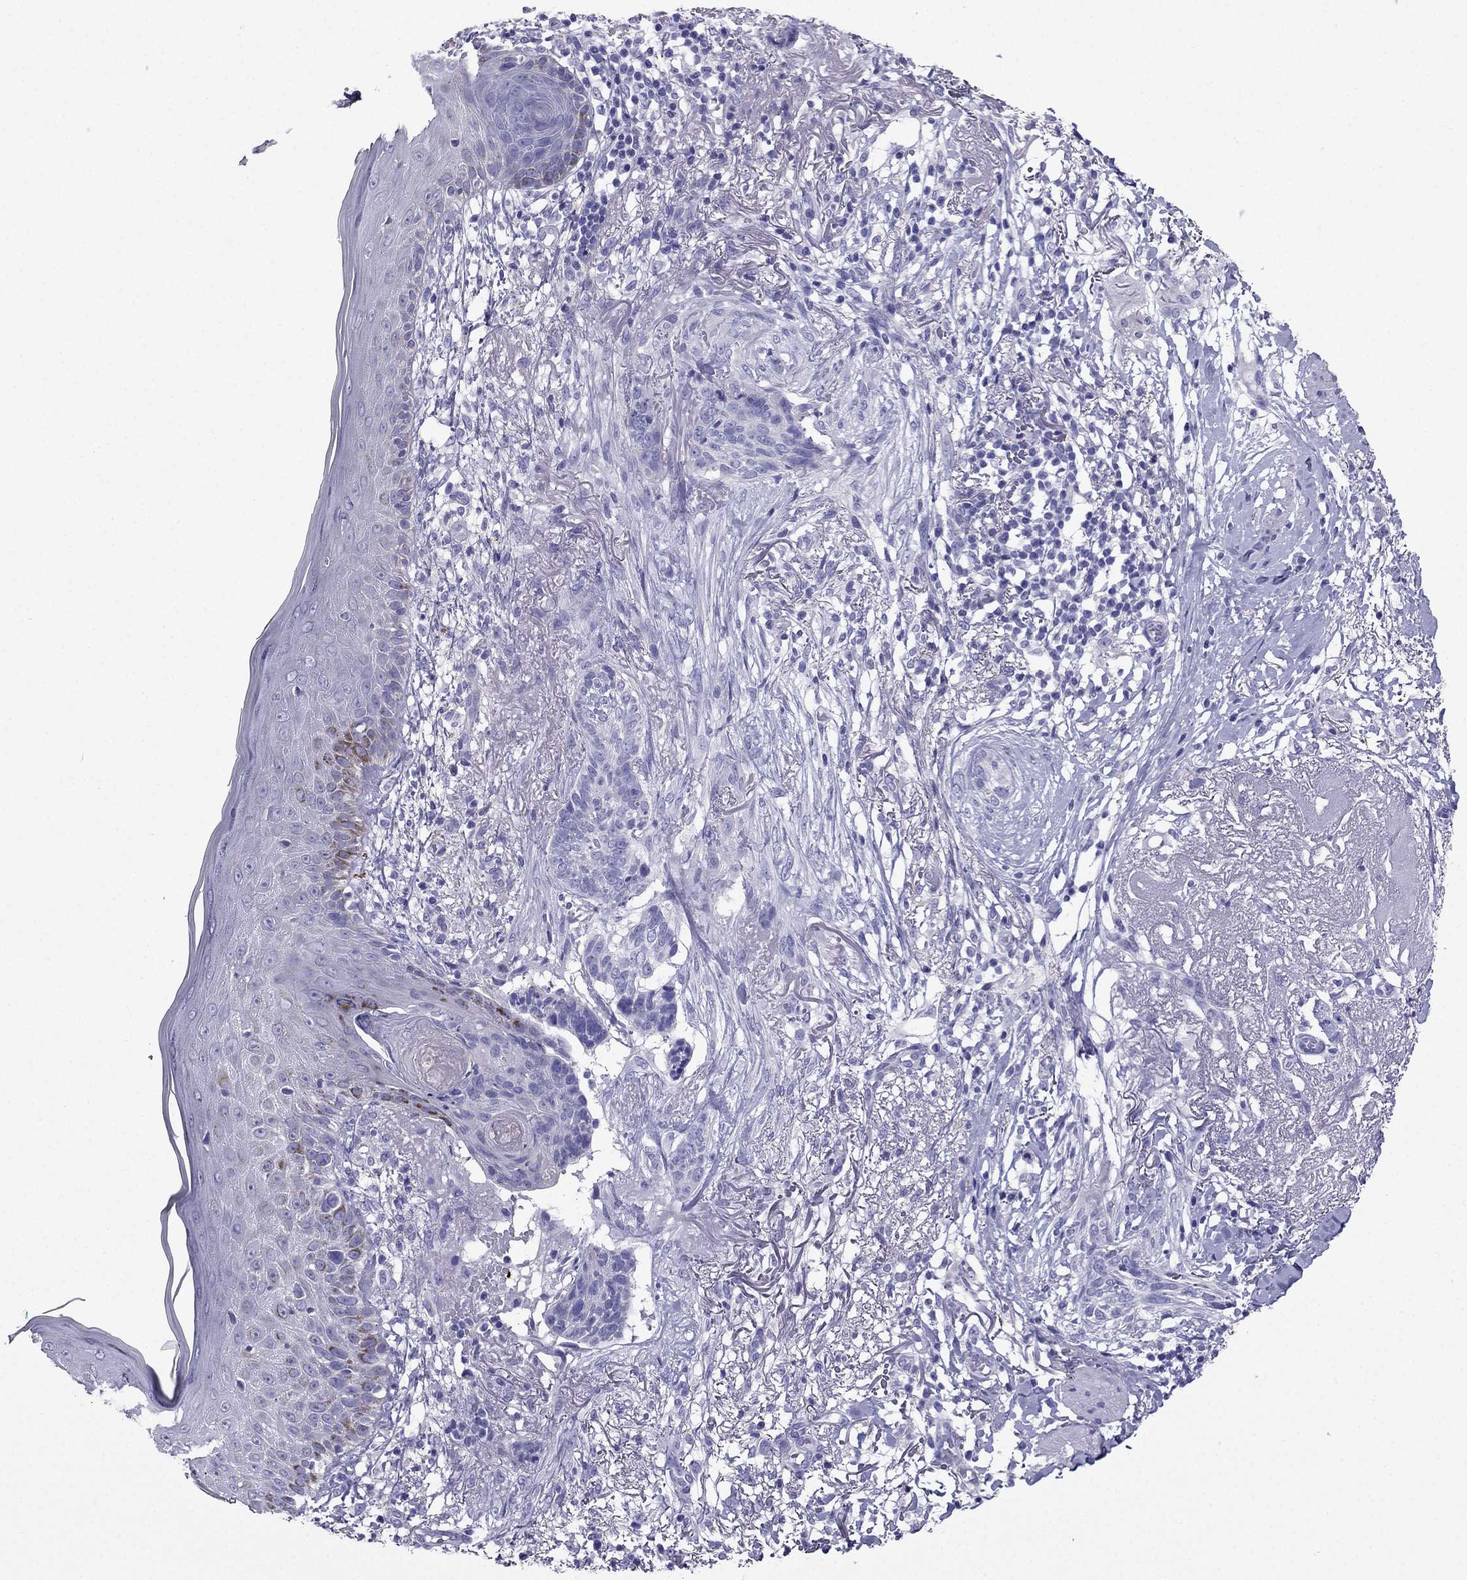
{"staining": {"intensity": "negative", "quantity": "none", "location": "none"}, "tissue": "skin cancer", "cell_type": "Tumor cells", "image_type": "cancer", "snomed": [{"axis": "morphology", "description": "Normal tissue, NOS"}, {"axis": "morphology", "description": "Basal cell carcinoma"}, {"axis": "topography", "description": "Skin"}], "caption": "DAB (3,3'-diaminobenzidine) immunohistochemical staining of basal cell carcinoma (skin) reveals no significant staining in tumor cells.", "gene": "PTH", "patient": {"sex": "male", "age": 84}}